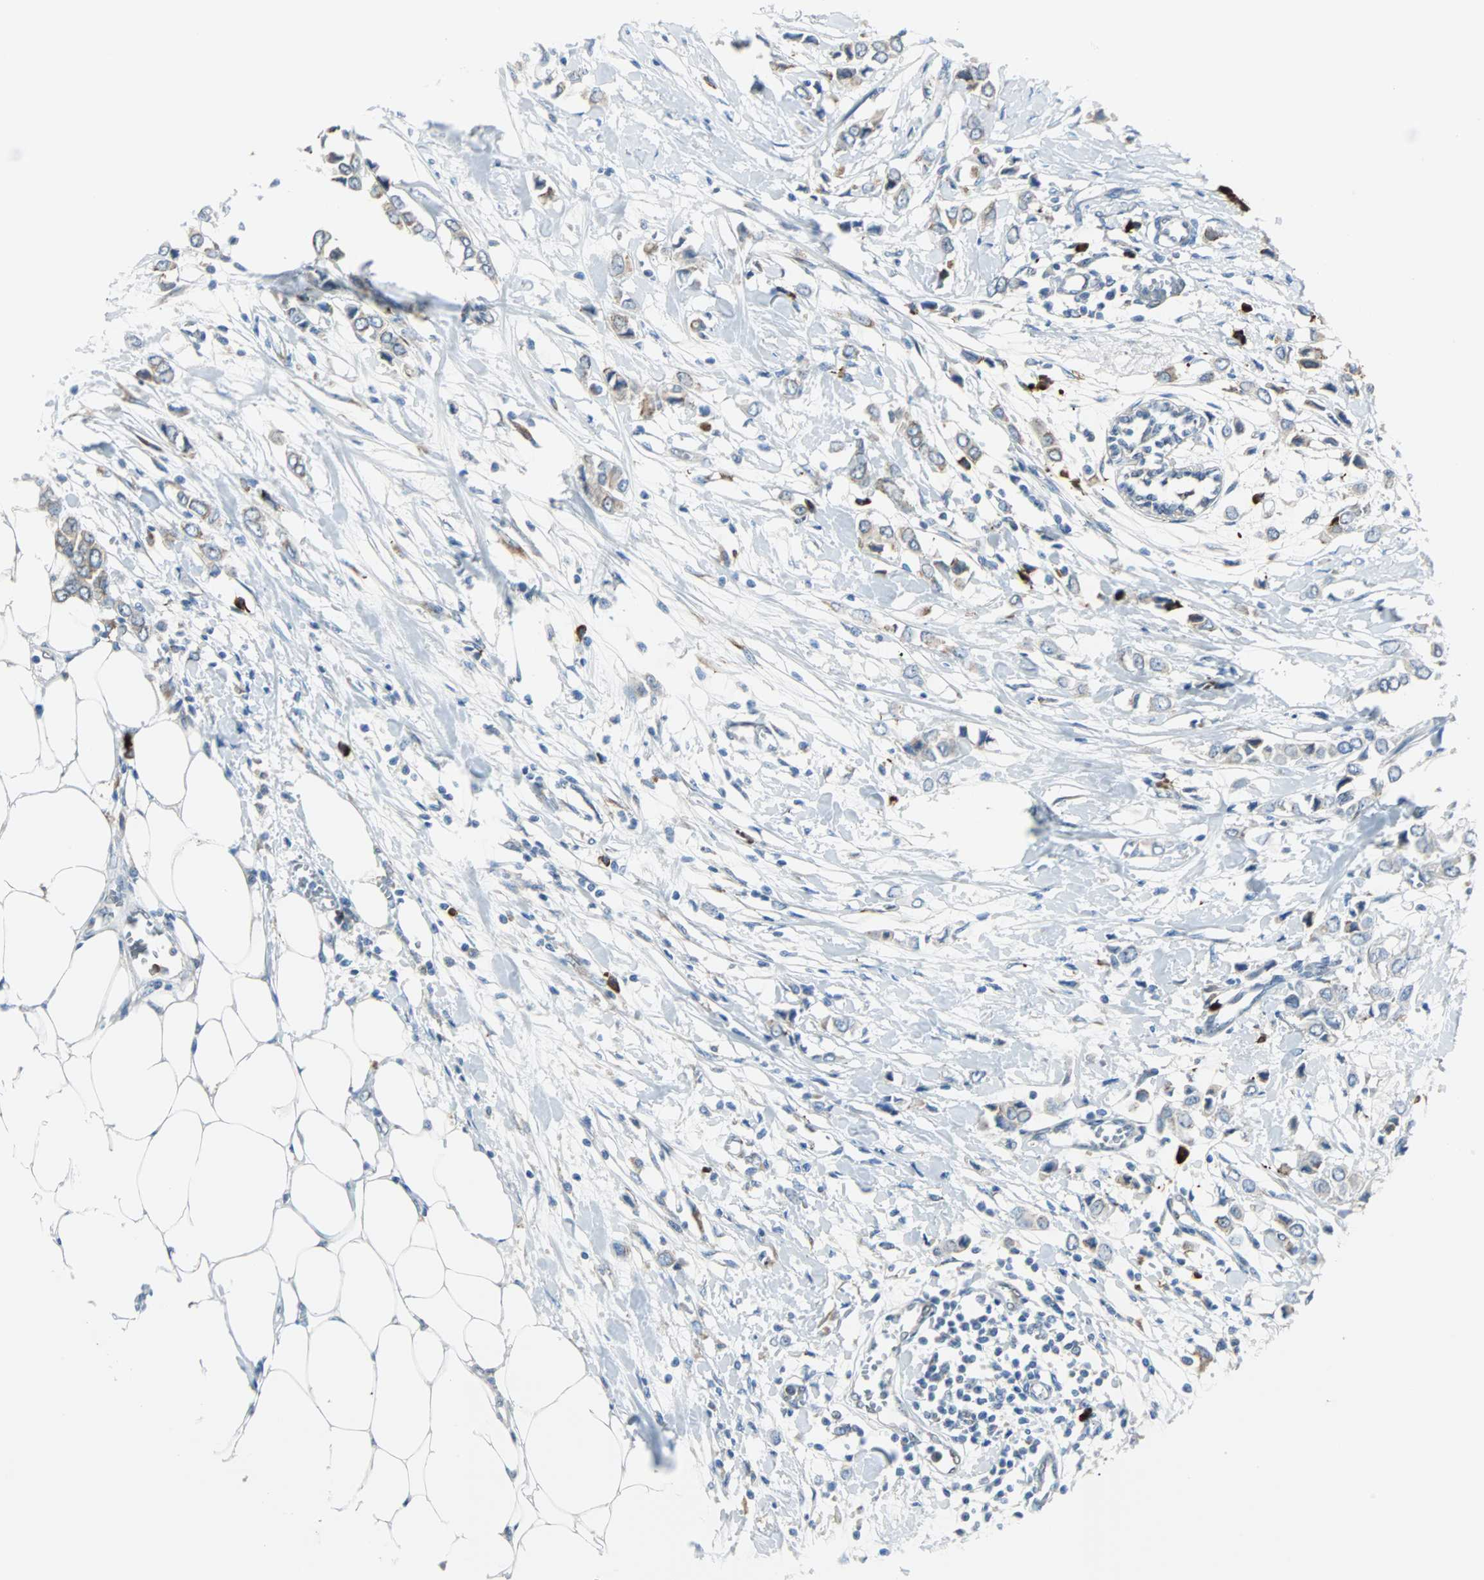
{"staining": {"intensity": "weak", "quantity": "25%-75%", "location": "cytoplasmic/membranous"}, "tissue": "breast cancer", "cell_type": "Tumor cells", "image_type": "cancer", "snomed": [{"axis": "morphology", "description": "Lobular carcinoma"}, {"axis": "topography", "description": "Breast"}], "caption": "Brown immunohistochemical staining in human breast lobular carcinoma shows weak cytoplasmic/membranous expression in approximately 25%-75% of tumor cells.", "gene": "PDIA4", "patient": {"sex": "female", "age": 51}}